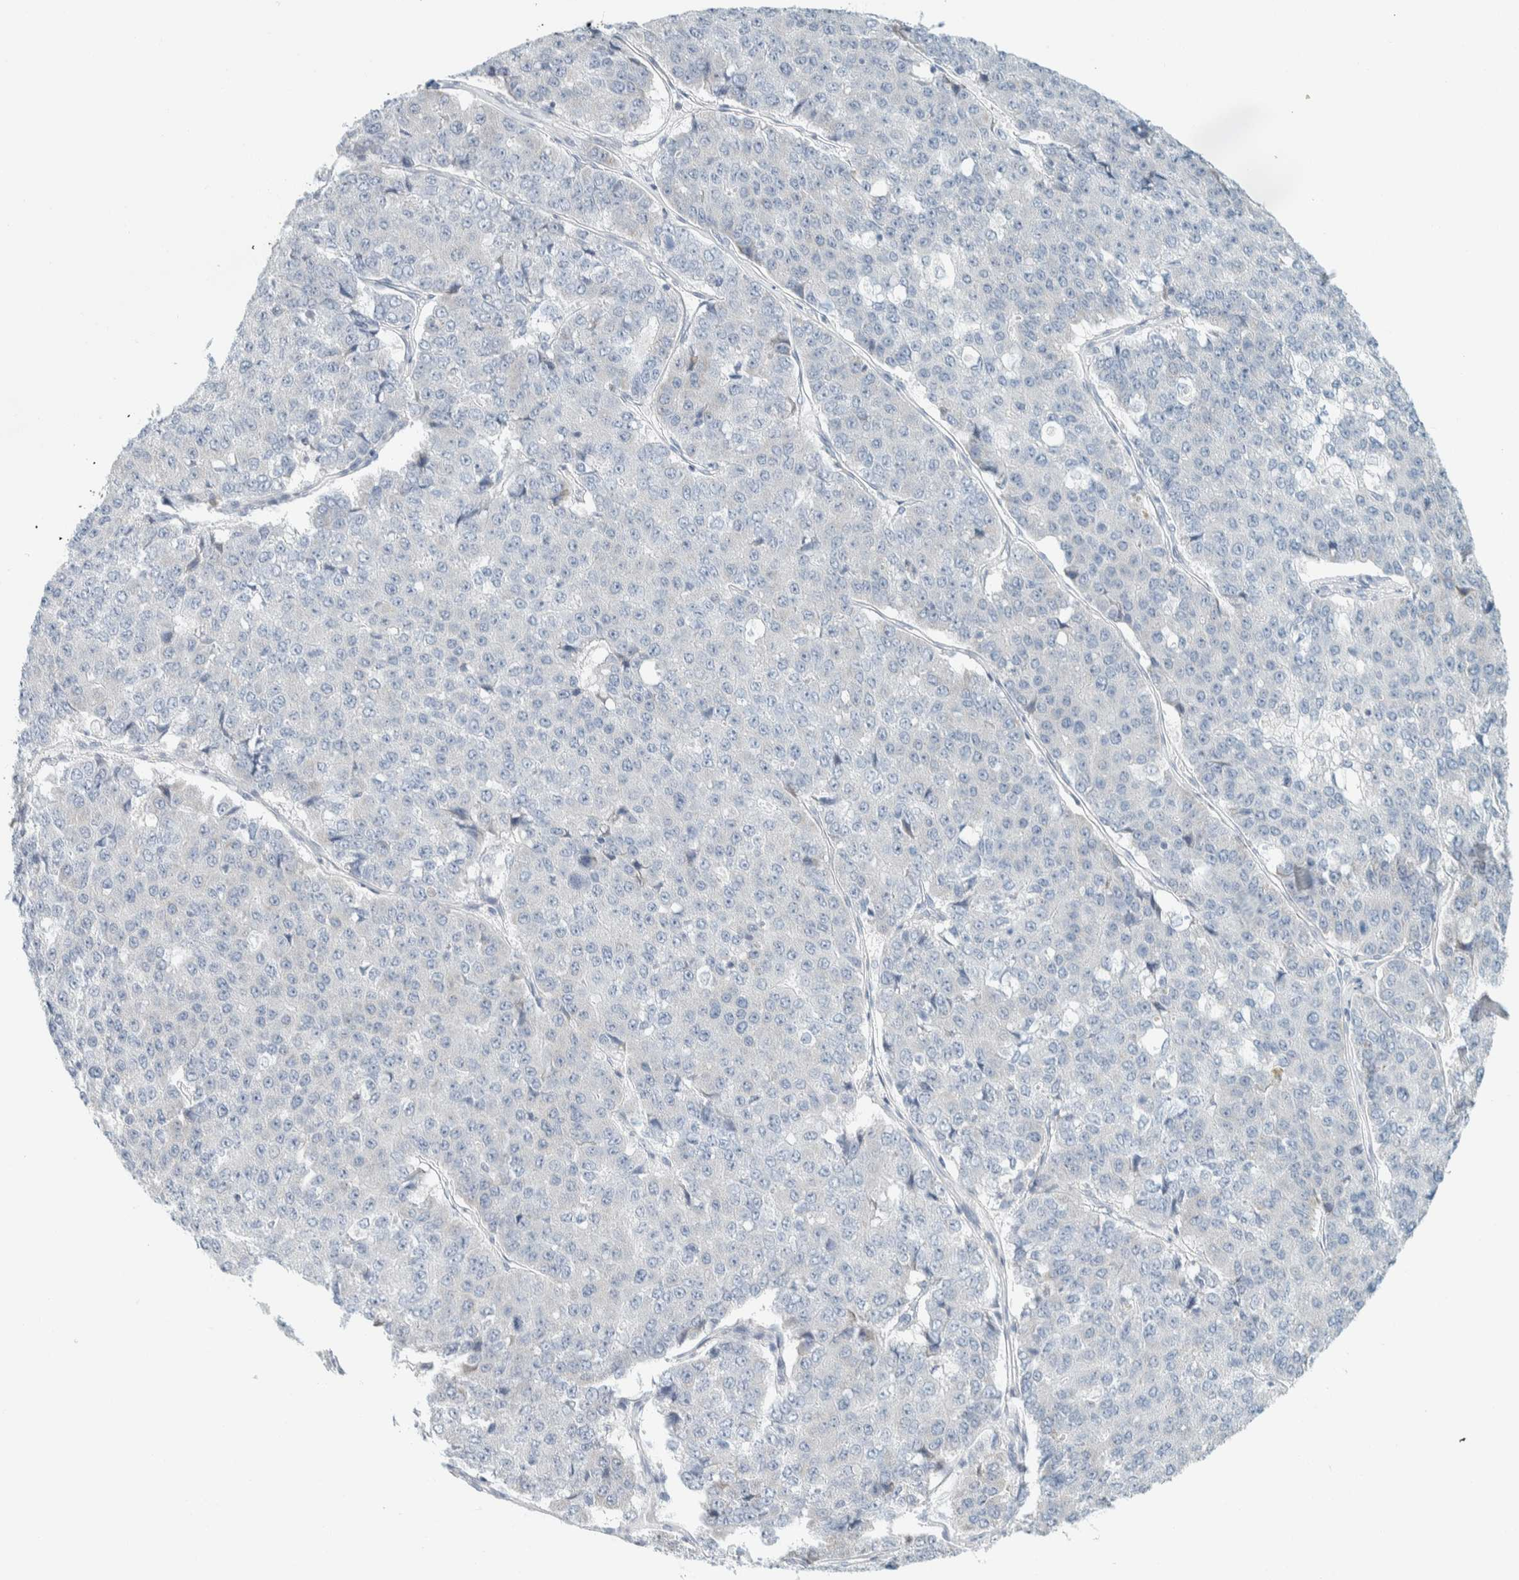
{"staining": {"intensity": "negative", "quantity": "none", "location": "none"}, "tissue": "pancreatic cancer", "cell_type": "Tumor cells", "image_type": "cancer", "snomed": [{"axis": "morphology", "description": "Adenocarcinoma, NOS"}, {"axis": "topography", "description": "Pancreas"}], "caption": "An immunohistochemistry histopathology image of adenocarcinoma (pancreatic) is shown. There is no staining in tumor cells of adenocarcinoma (pancreatic). (DAB (3,3'-diaminobenzidine) IHC with hematoxylin counter stain).", "gene": "ARHGAP27", "patient": {"sex": "male", "age": 50}}